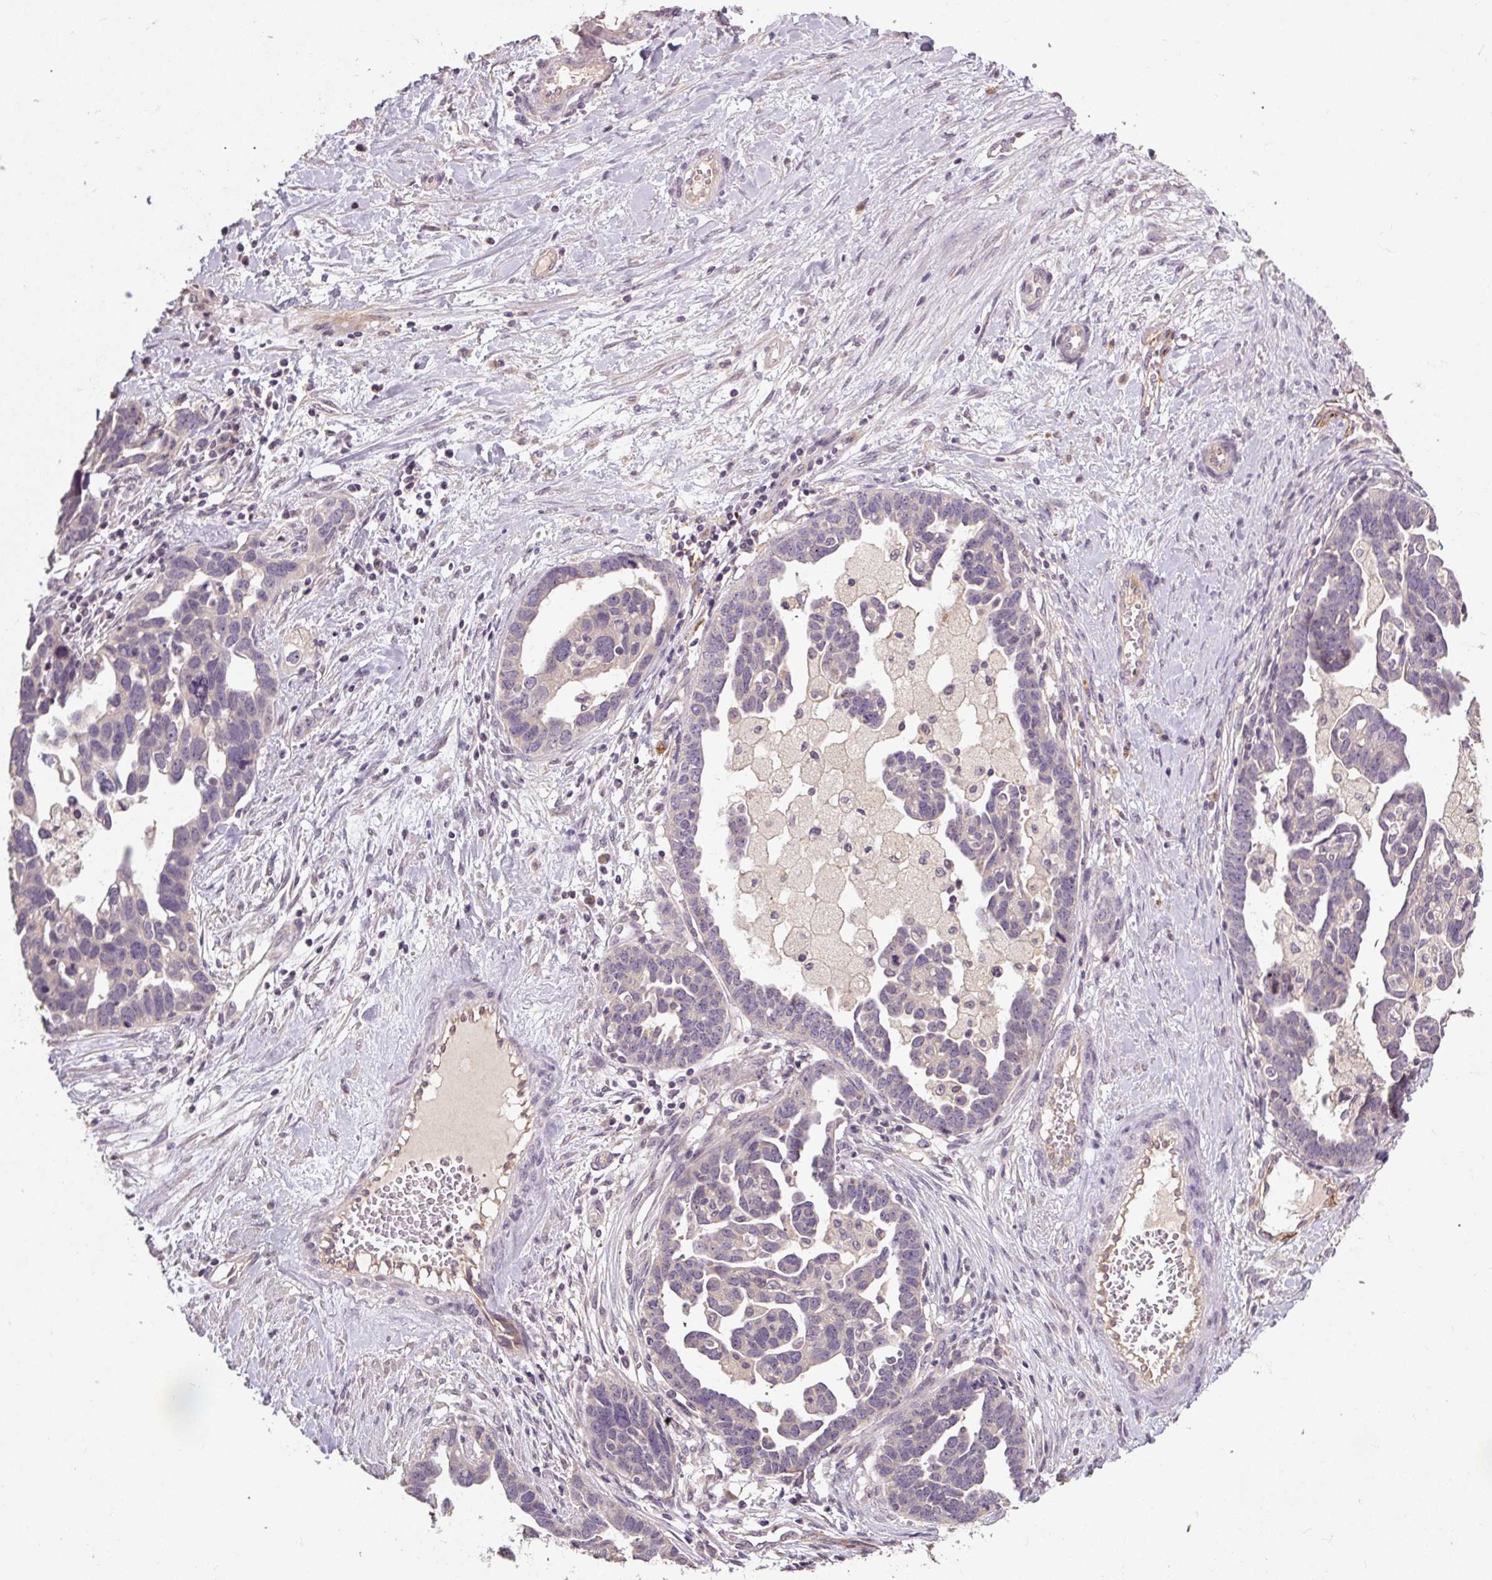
{"staining": {"intensity": "negative", "quantity": "none", "location": "none"}, "tissue": "ovarian cancer", "cell_type": "Tumor cells", "image_type": "cancer", "snomed": [{"axis": "morphology", "description": "Cystadenocarcinoma, serous, NOS"}, {"axis": "topography", "description": "Ovary"}], "caption": "The IHC photomicrograph has no significant staining in tumor cells of ovarian cancer tissue.", "gene": "CFAP65", "patient": {"sex": "female", "age": 54}}